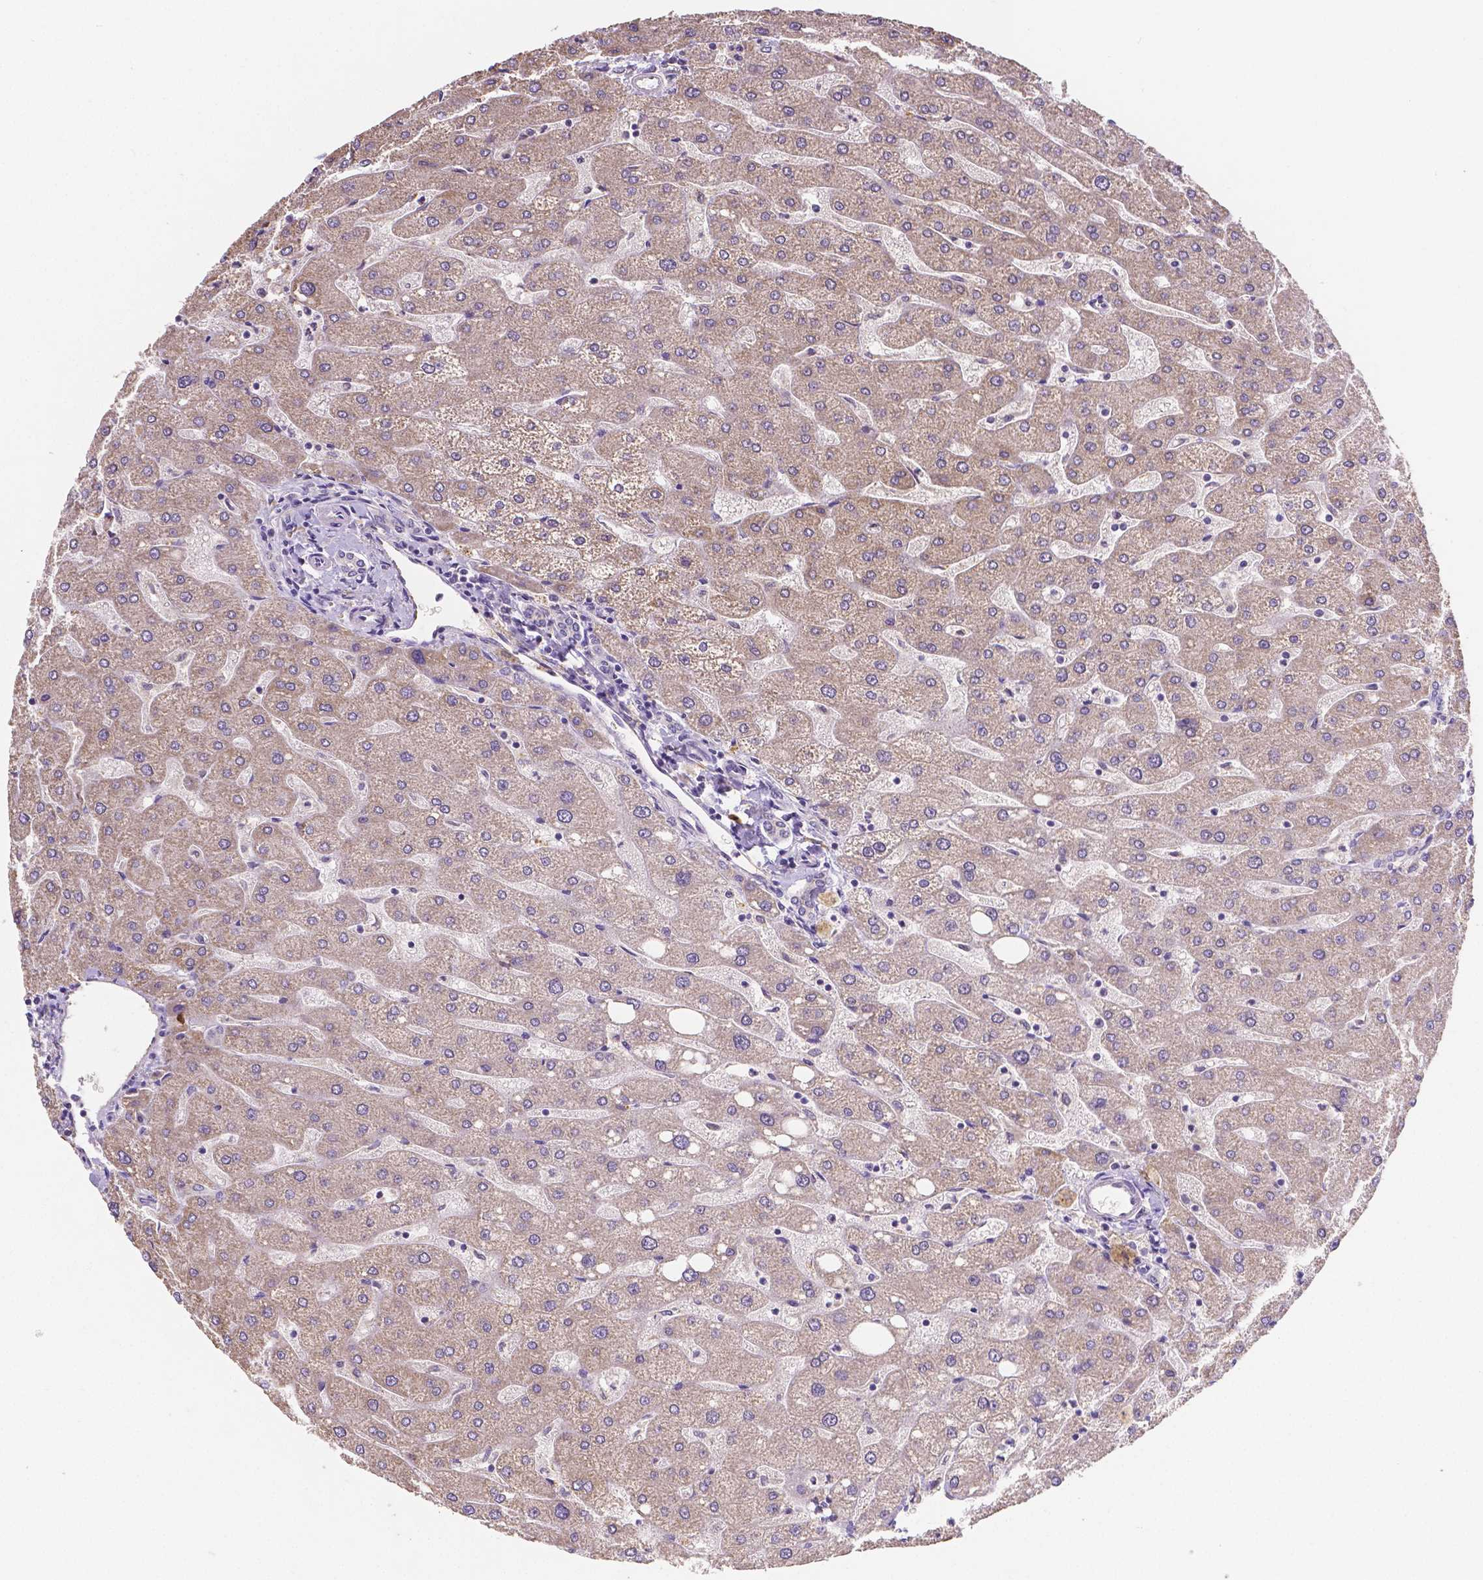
{"staining": {"intensity": "negative", "quantity": "none", "location": "none"}, "tissue": "liver", "cell_type": "Cholangiocytes", "image_type": "normal", "snomed": [{"axis": "morphology", "description": "Normal tissue, NOS"}, {"axis": "topography", "description": "Liver"}], "caption": "High power microscopy micrograph of an immunohistochemistry (IHC) histopathology image of unremarkable liver, revealing no significant expression in cholangiocytes.", "gene": "ELAVL2", "patient": {"sex": "male", "age": 67}}